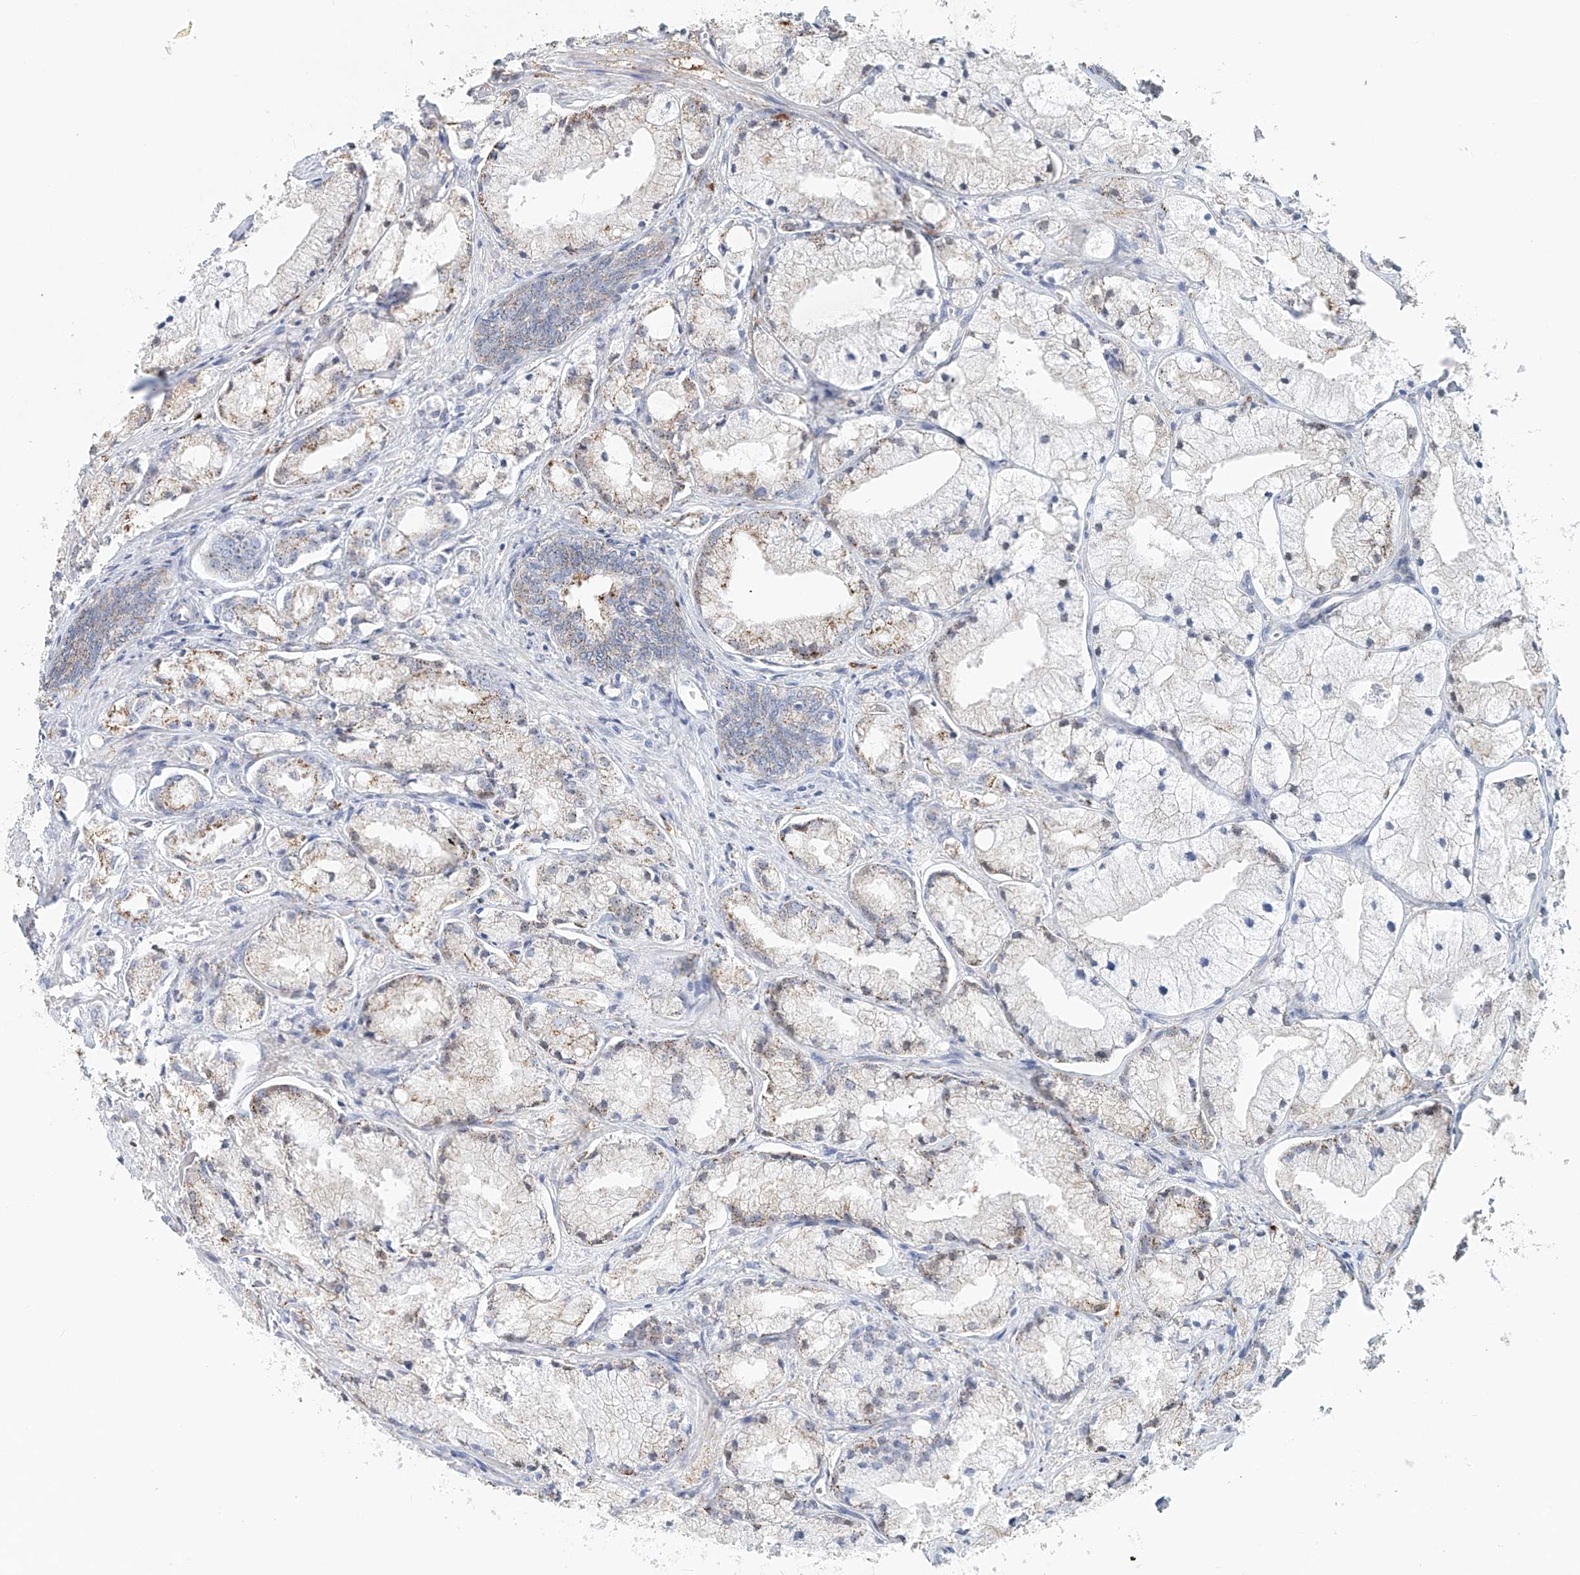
{"staining": {"intensity": "moderate", "quantity": "25%-75%", "location": "cytoplasmic/membranous"}, "tissue": "prostate cancer", "cell_type": "Tumor cells", "image_type": "cancer", "snomed": [{"axis": "morphology", "description": "Adenocarcinoma, High grade"}, {"axis": "topography", "description": "Prostate"}], "caption": "The image exhibits immunohistochemical staining of prostate cancer (high-grade adenocarcinoma). There is moderate cytoplasmic/membranous staining is identified in about 25%-75% of tumor cells. The staining was performed using DAB to visualize the protein expression in brown, while the nuclei were stained in blue with hematoxylin (Magnification: 20x).", "gene": "PTPRA", "patient": {"sex": "male", "age": 50}}